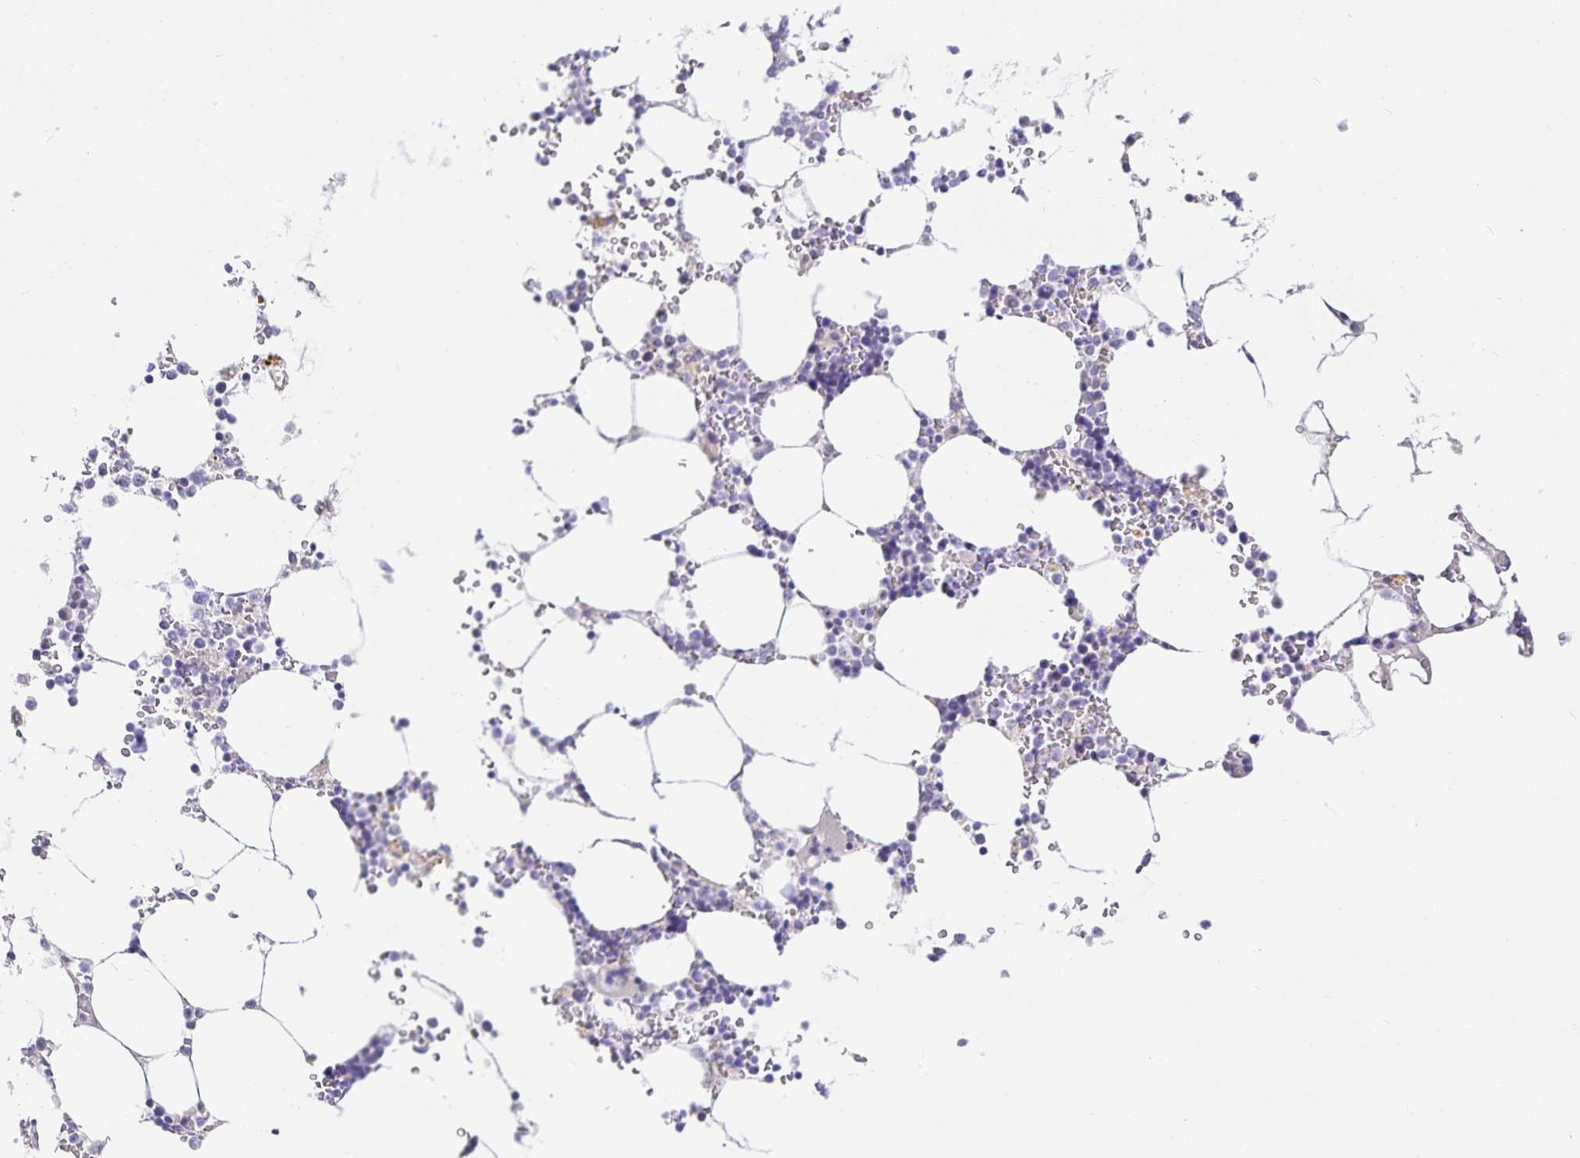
{"staining": {"intensity": "negative", "quantity": "none", "location": "none"}, "tissue": "bone marrow", "cell_type": "Hematopoietic cells", "image_type": "normal", "snomed": [{"axis": "morphology", "description": "Normal tissue, NOS"}, {"axis": "topography", "description": "Bone marrow"}], "caption": "This is a micrograph of IHC staining of unremarkable bone marrow, which shows no staining in hematopoietic cells.", "gene": "KBTBD13", "patient": {"sex": "male", "age": 64}}